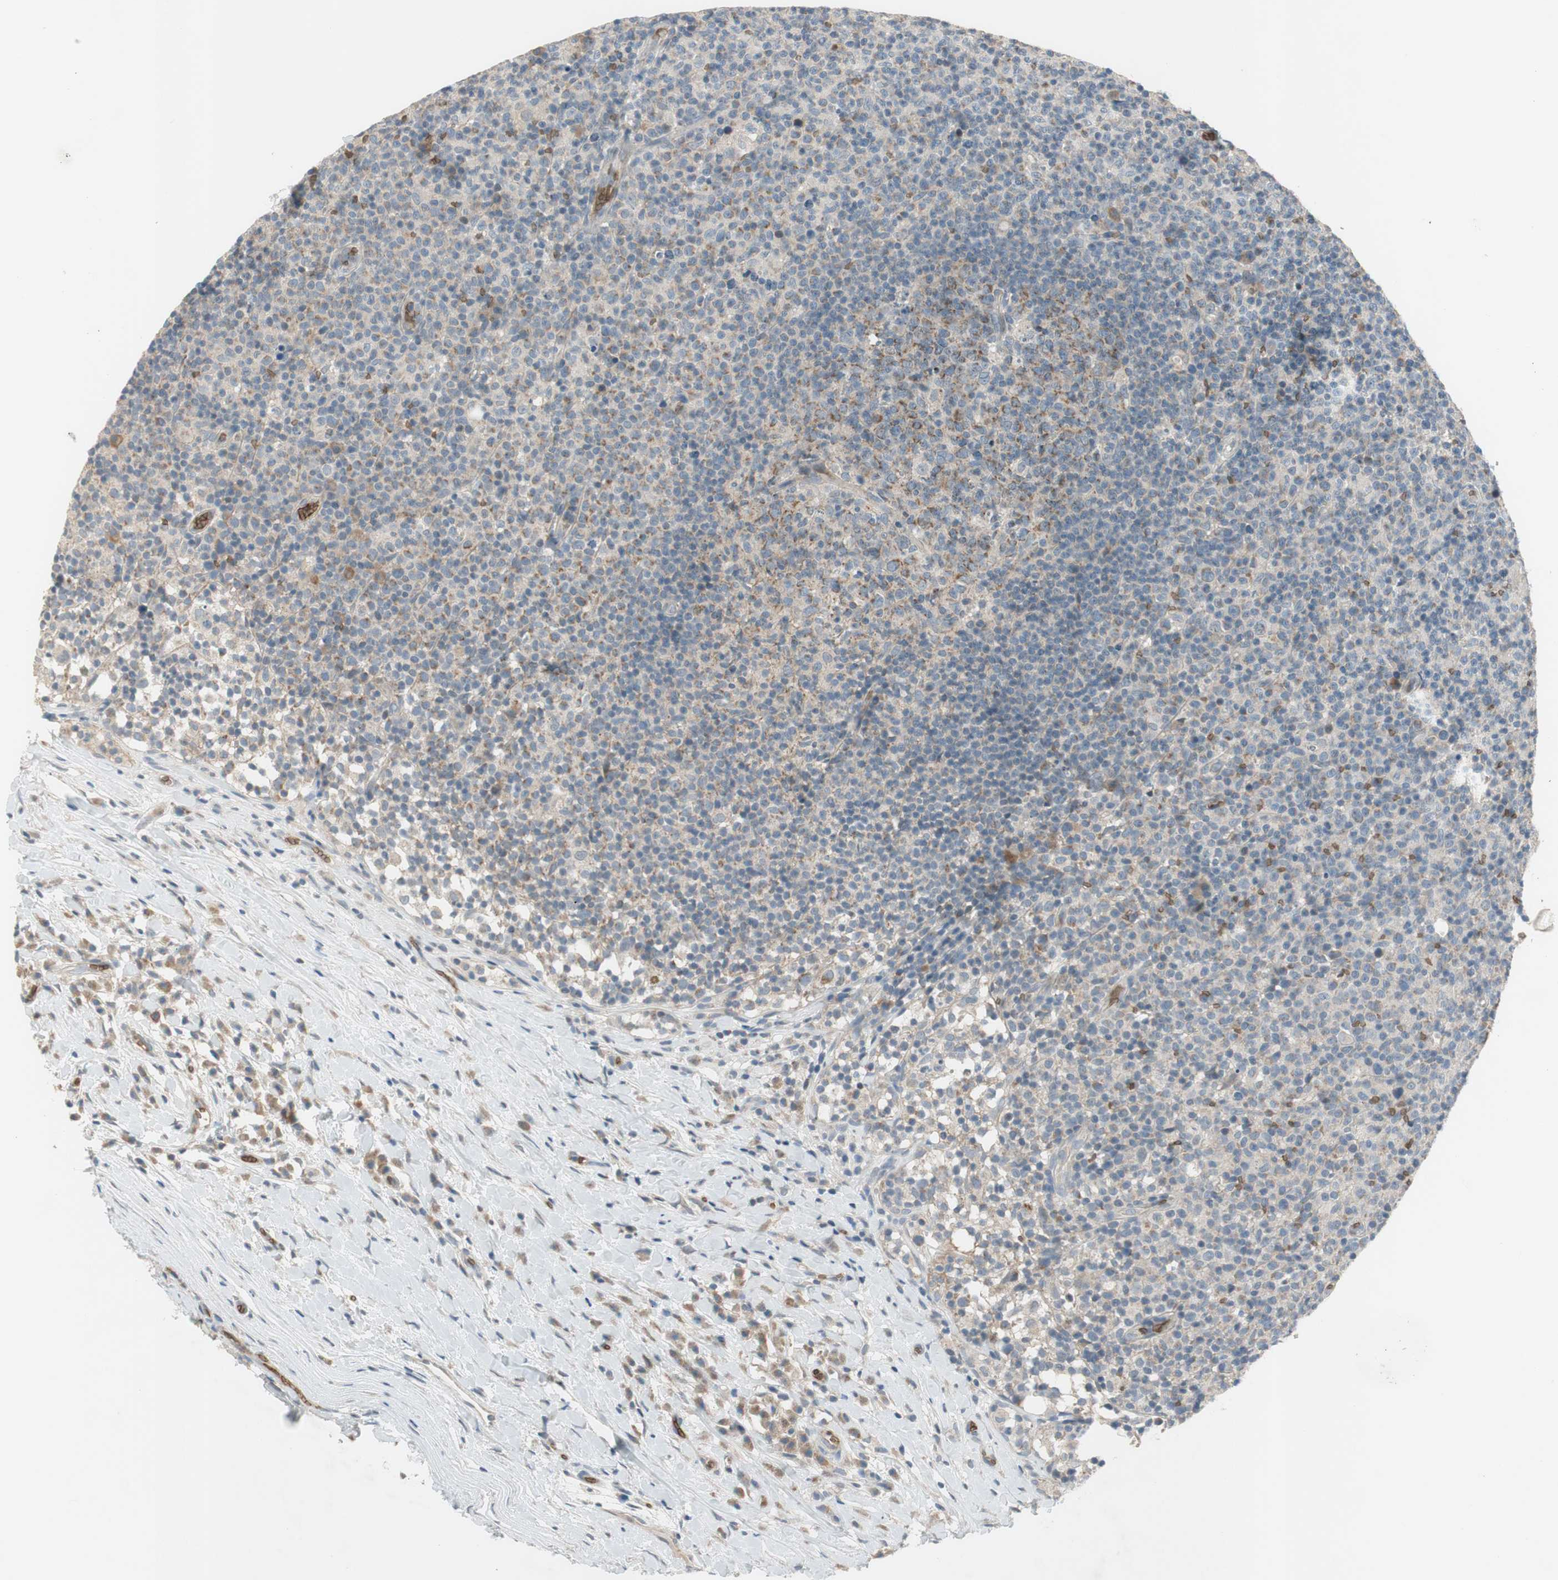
{"staining": {"intensity": "moderate", "quantity": "25%-75%", "location": "cytoplasmic/membranous"}, "tissue": "lymph node", "cell_type": "Germinal center cells", "image_type": "normal", "snomed": [{"axis": "morphology", "description": "Normal tissue, NOS"}, {"axis": "morphology", "description": "Inflammation, NOS"}, {"axis": "topography", "description": "Lymph node"}], "caption": "Immunohistochemistry (IHC) of benign lymph node shows medium levels of moderate cytoplasmic/membranous expression in about 25%-75% of germinal center cells. (Stains: DAB (3,3'-diaminobenzidine) in brown, nuclei in blue, Microscopy: brightfield microscopy at high magnification).", "gene": "GYPC", "patient": {"sex": "male", "age": 55}}